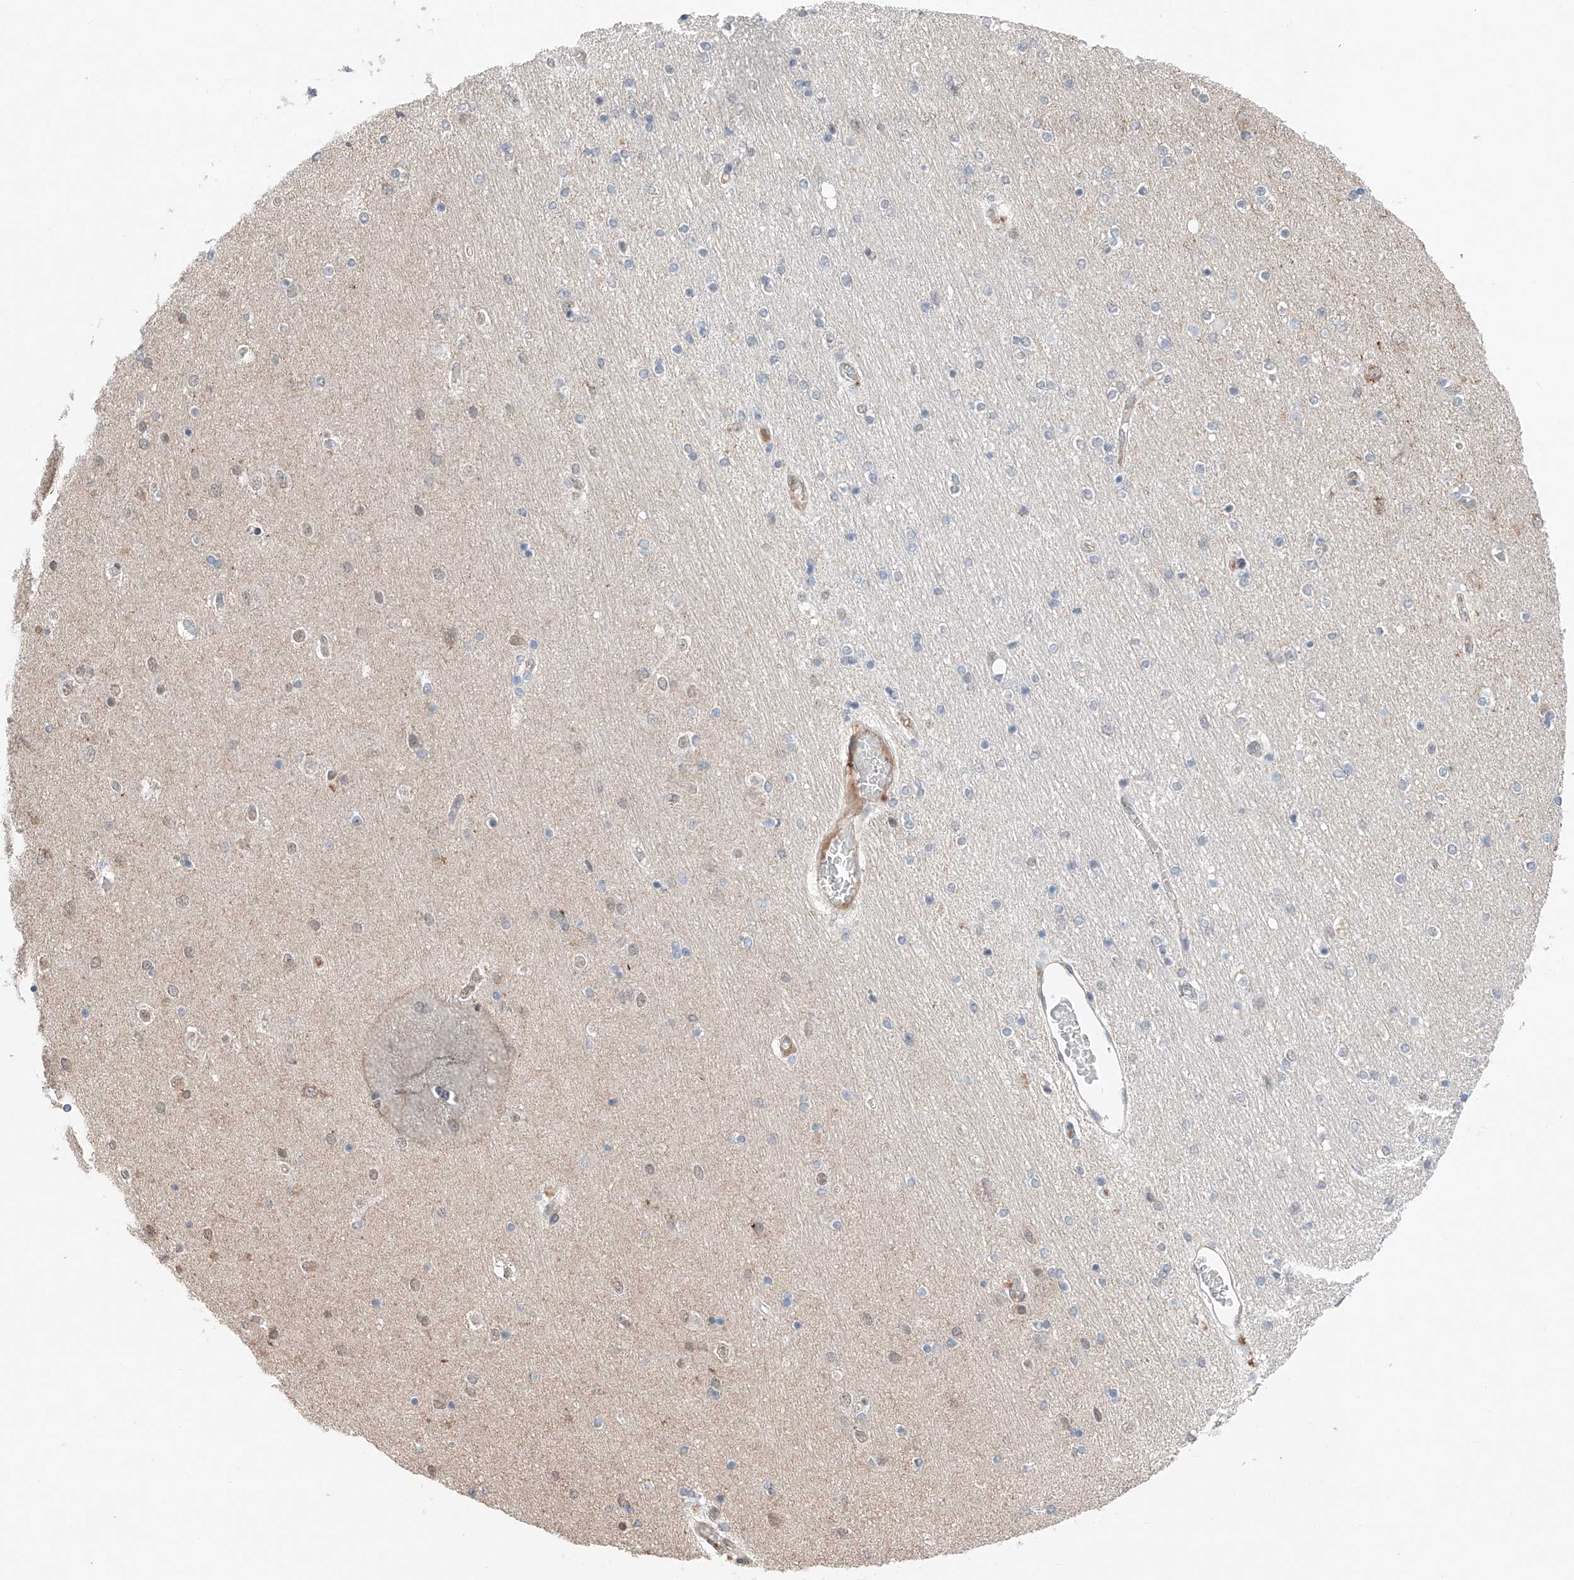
{"staining": {"intensity": "negative", "quantity": "none", "location": "none"}, "tissue": "hippocampus", "cell_type": "Glial cells", "image_type": "normal", "snomed": [{"axis": "morphology", "description": "Normal tissue, NOS"}, {"axis": "topography", "description": "Hippocampus"}], "caption": "An IHC histopathology image of normal hippocampus is shown. There is no staining in glial cells of hippocampus.", "gene": "TBX4", "patient": {"sex": "female", "age": 54}}